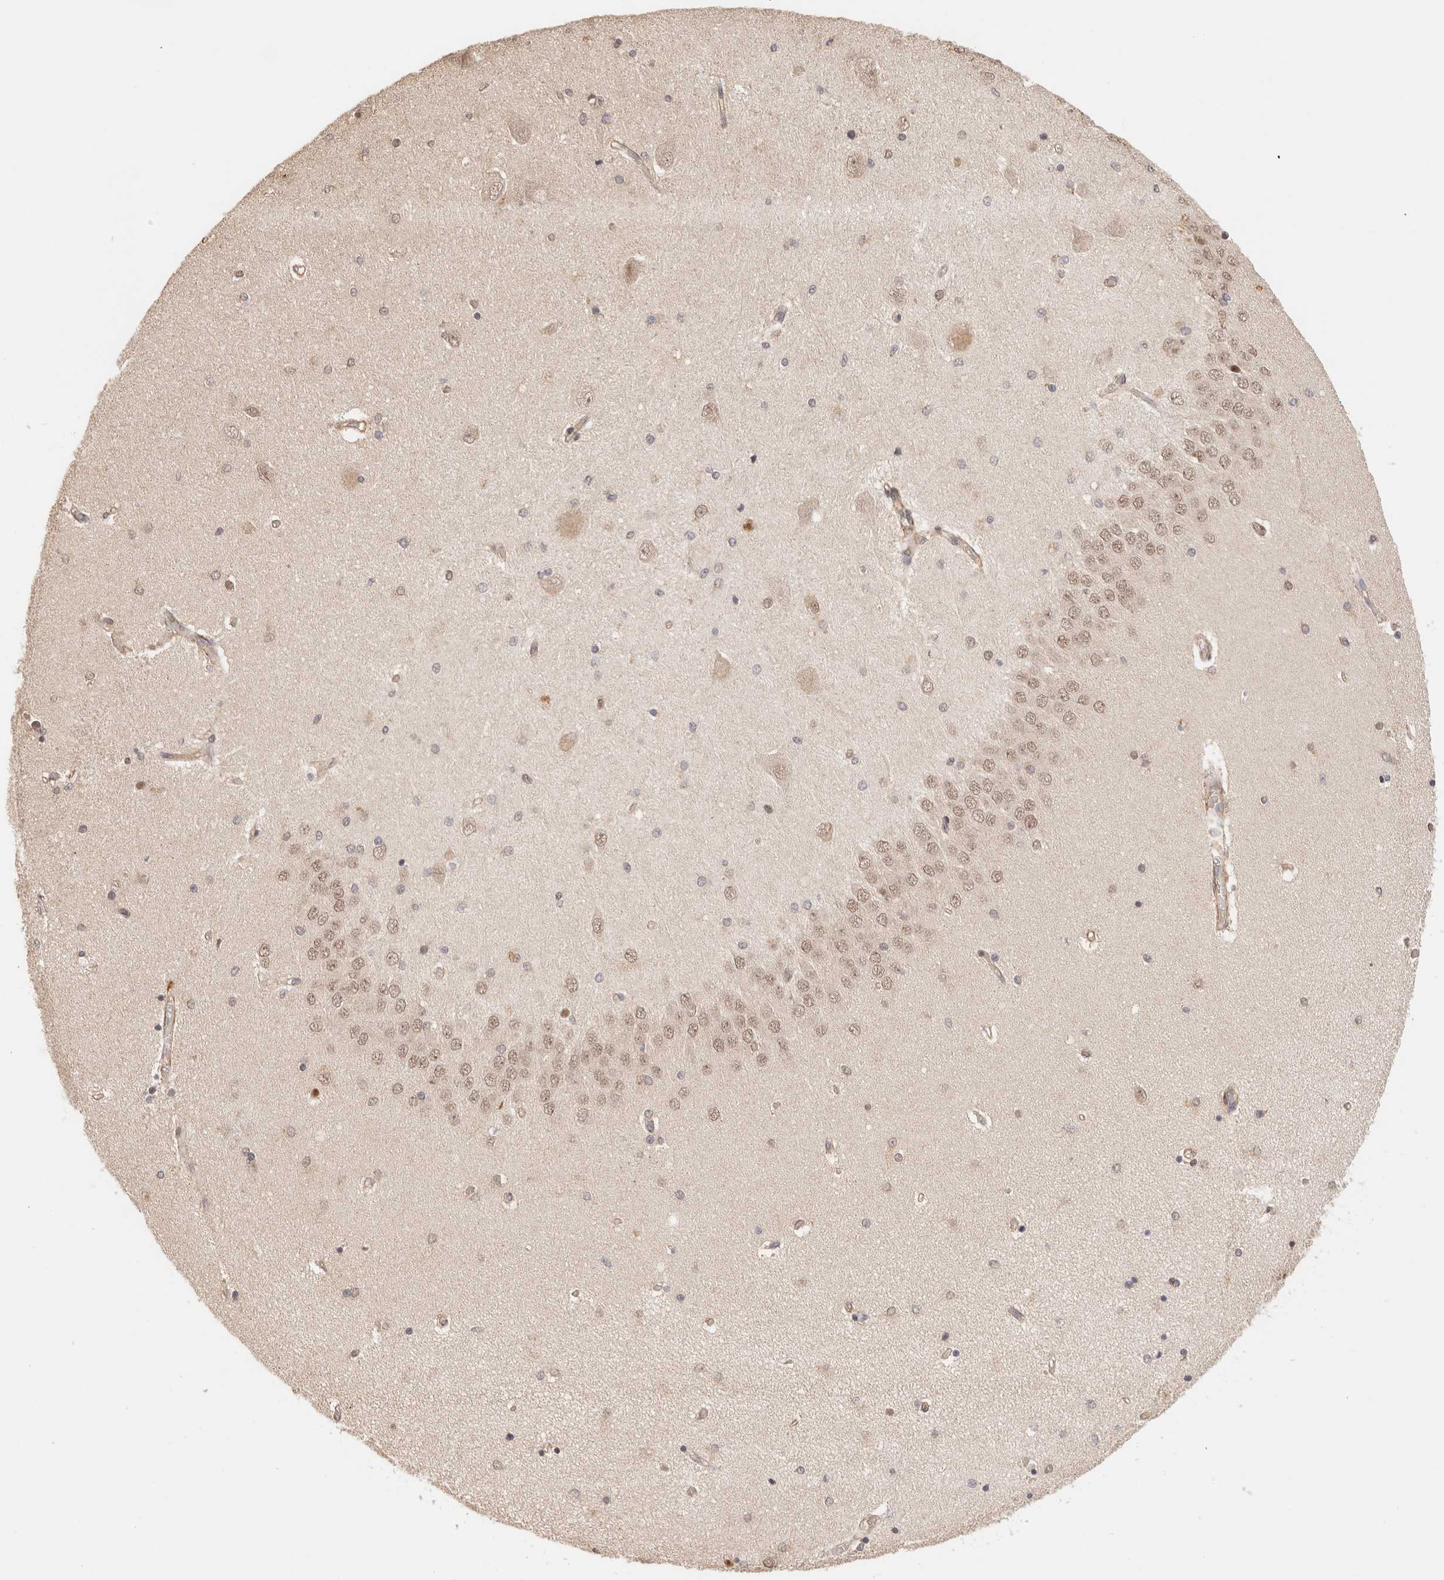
{"staining": {"intensity": "weak", "quantity": ">75%", "location": "nuclear"}, "tissue": "hippocampus", "cell_type": "Glial cells", "image_type": "normal", "snomed": [{"axis": "morphology", "description": "Normal tissue, NOS"}, {"axis": "topography", "description": "Hippocampus"}], "caption": "IHC of normal hippocampus shows low levels of weak nuclear expression in approximately >75% of glial cells. Immunohistochemistry (ihc) stains the protein of interest in brown and the nuclei are stained blue.", "gene": "BRPF3", "patient": {"sex": "female", "age": 54}}